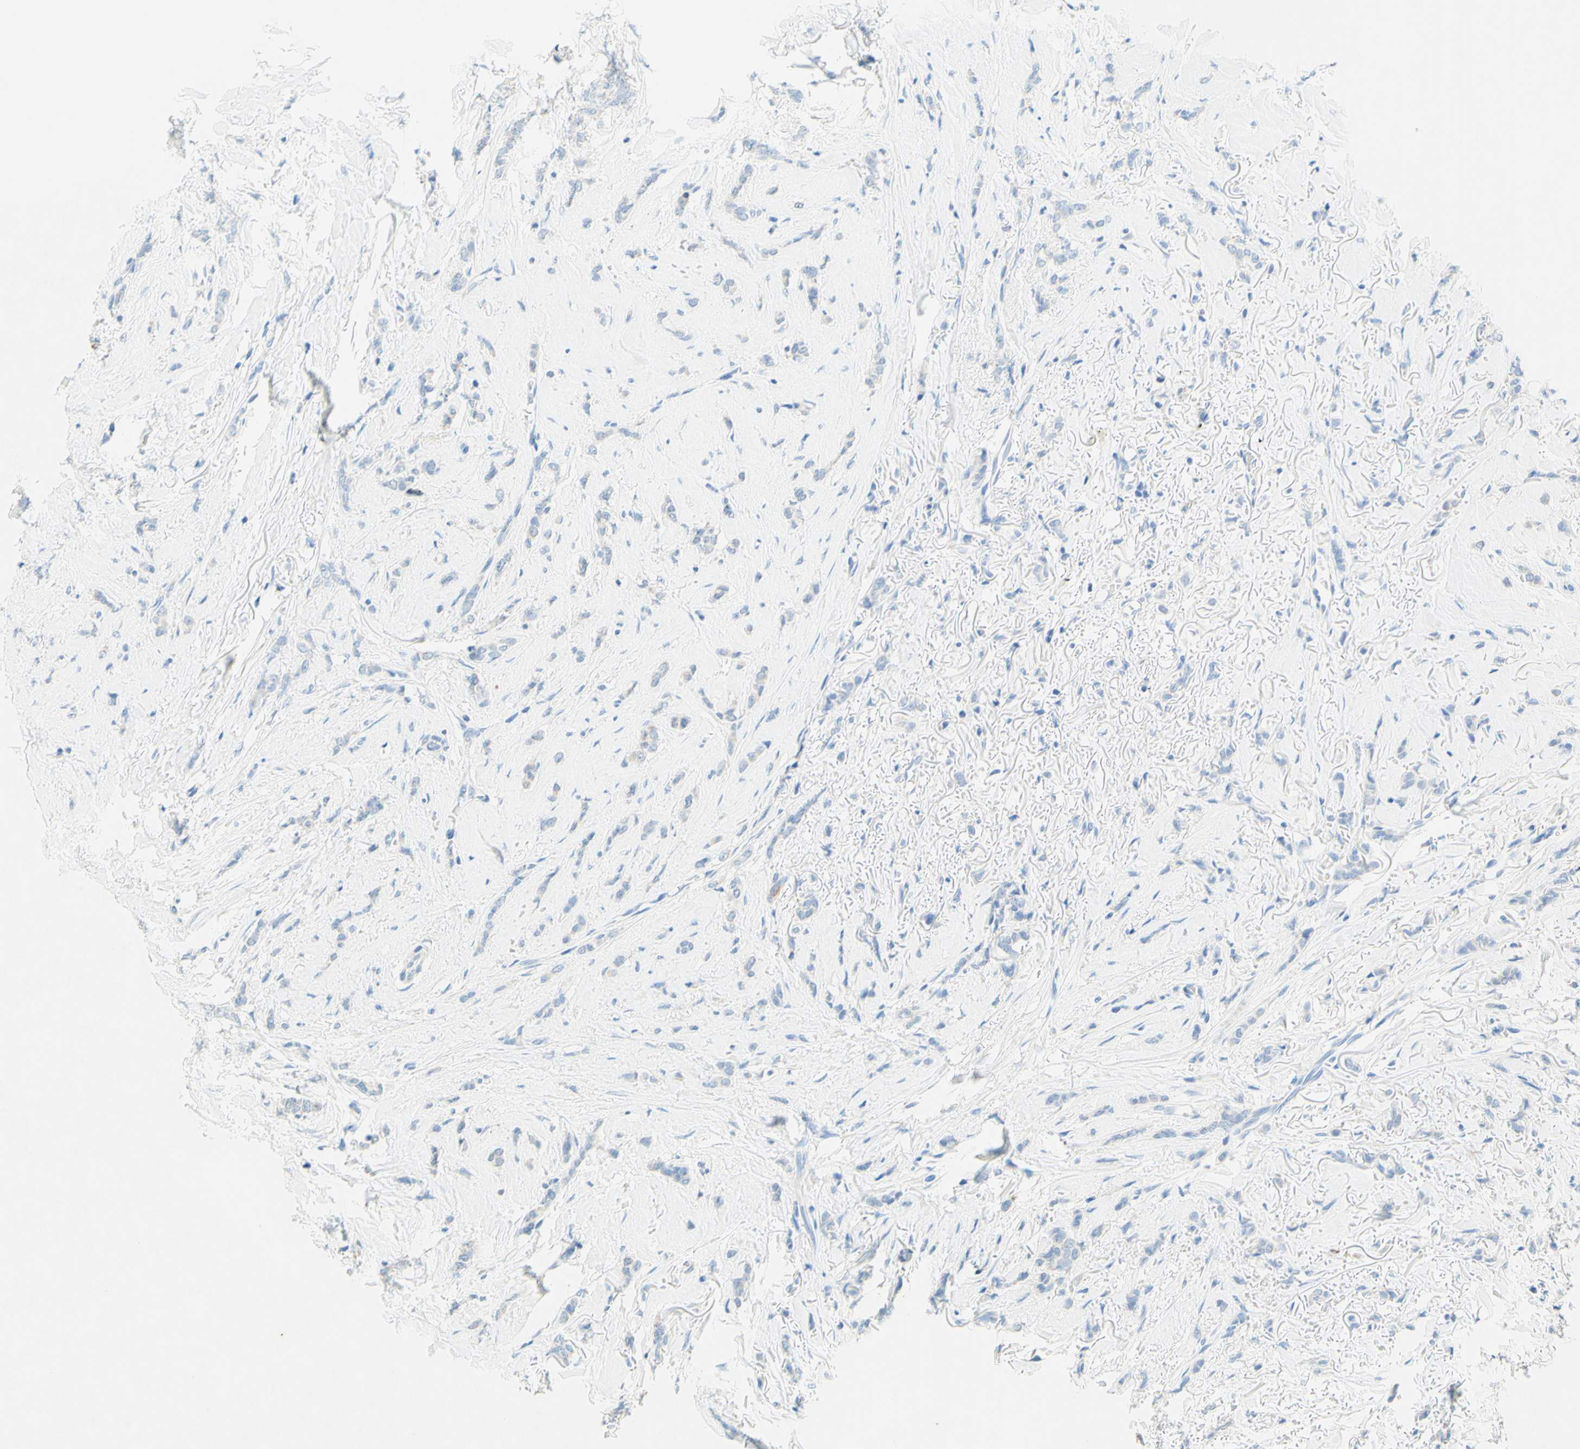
{"staining": {"intensity": "negative", "quantity": "none", "location": "none"}, "tissue": "breast cancer", "cell_type": "Tumor cells", "image_type": "cancer", "snomed": [{"axis": "morphology", "description": "Lobular carcinoma"}, {"axis": "topography", "description": "Skin"}, {"axis": "topography", "description": "Breast"}], "caption": "Immunohistochemistry (IHC) of breast cancer shows no positivity in tumor cells.", "gene": "SLC46A1", "patient": {"sex": "female", "age": 46}}